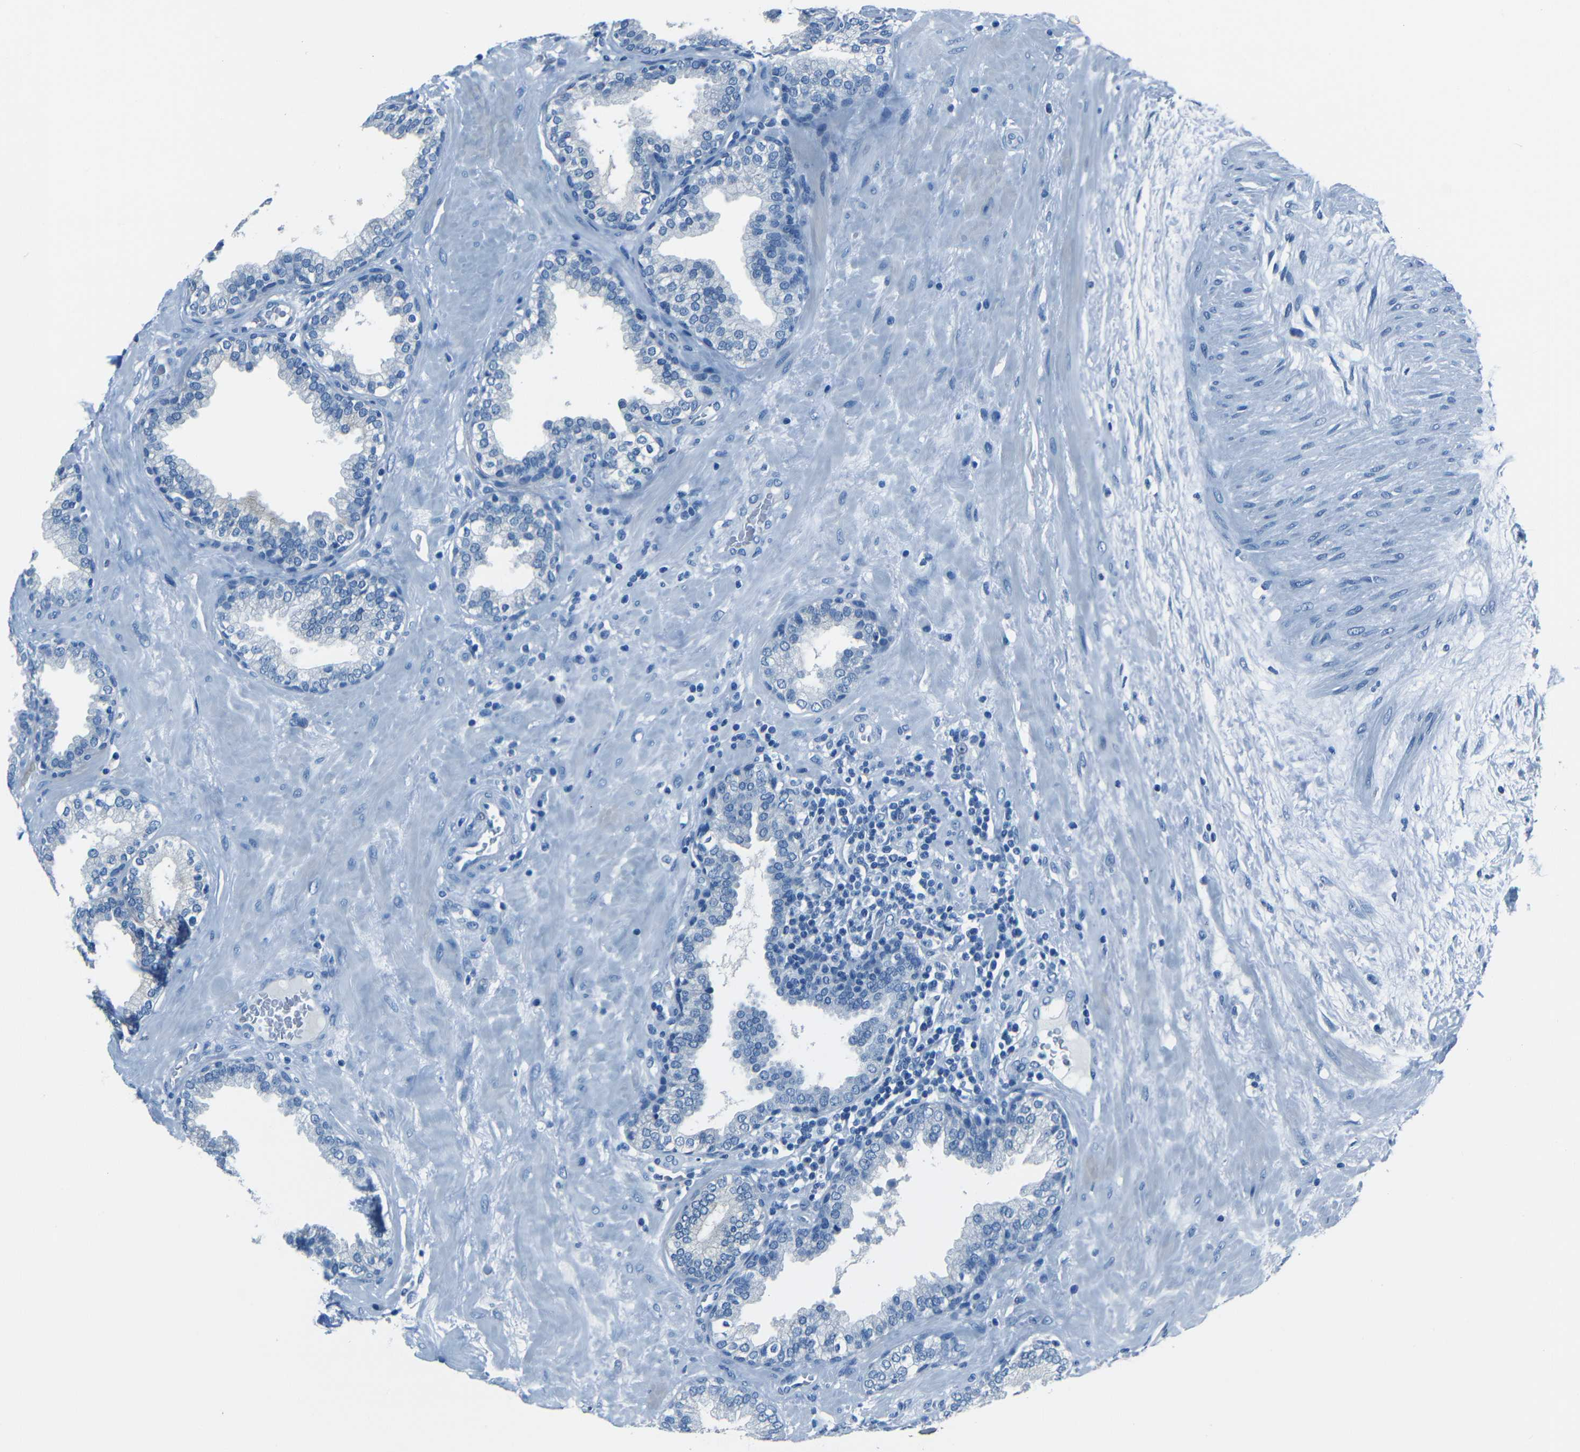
{"staining": {"intensity": "negative", "quantity": "none", "location": "none"}, "tissue": "prostate", "cell_type": "Glandular cells", "image_type": "normal", "snomed": [{"axis": "morphology", "description": "Normal tissue, NOS"}, {"axis": "topography", "description": "Prostate"}], "caption": "DAB immunohistochemical staining of normal human prostate demonstrates no significant expression in glandular cells.", "gene": "FBN2", "patient": {"sex": "male", "age": 51}}